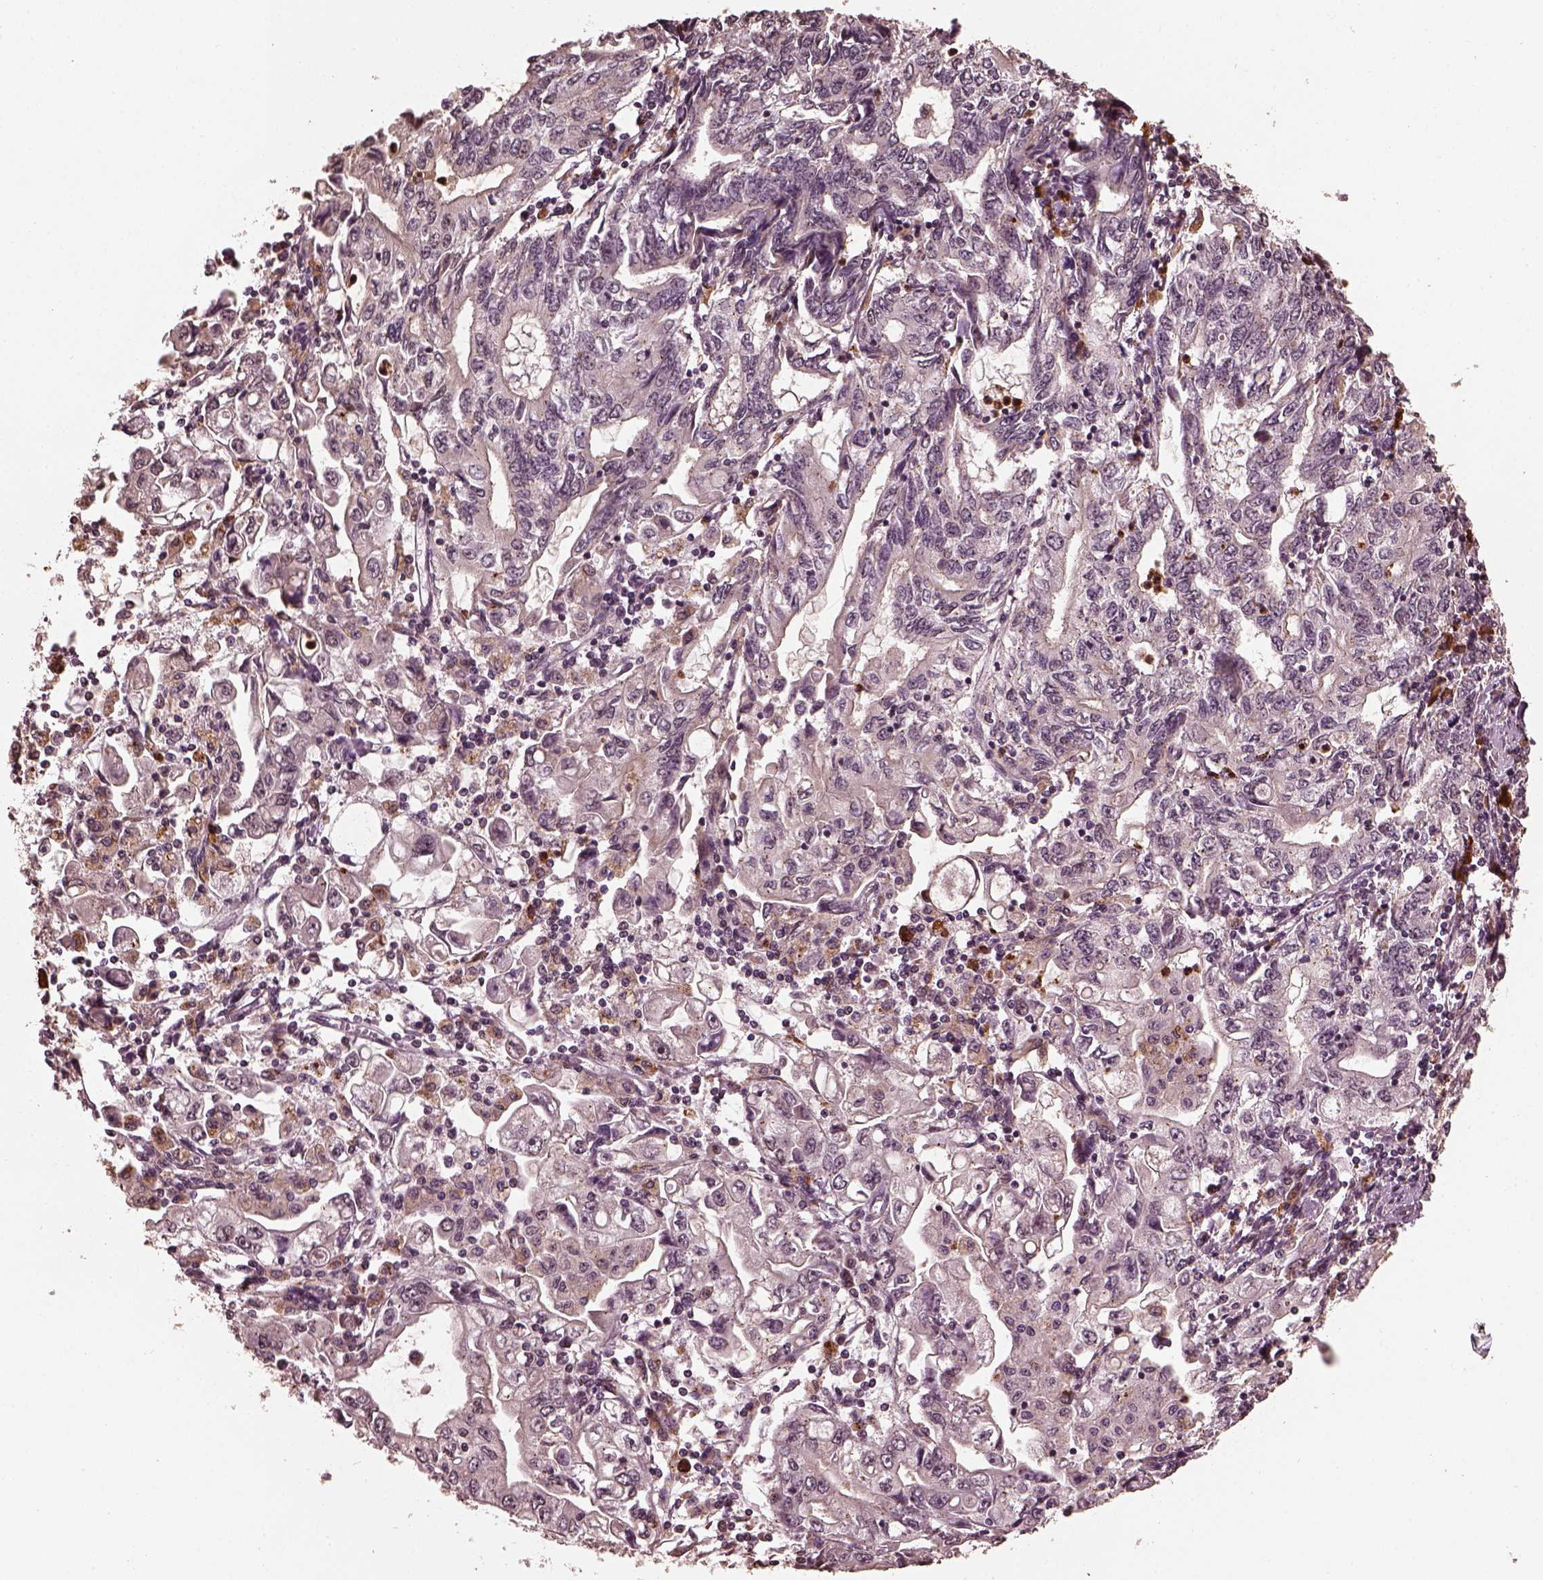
{"staining": {"intensity": "negative", "quantity": "none", "location": "none"}, "tissue": "stomach cancer", "cell_type": "Tumor cells", "image_type": "cancer", "snomed": [{"axis": "morphology", "description": "Adenocarcinoma, NOS"}, {"axis": "topography", "description": "Stomach, lower"}], "caption": "DAB immunohistochemical staining of human stomach cancer shows no significant staining in tumor cells.", "gene": "RUFY3", "patient": {"sex": "female", "age": 72}}